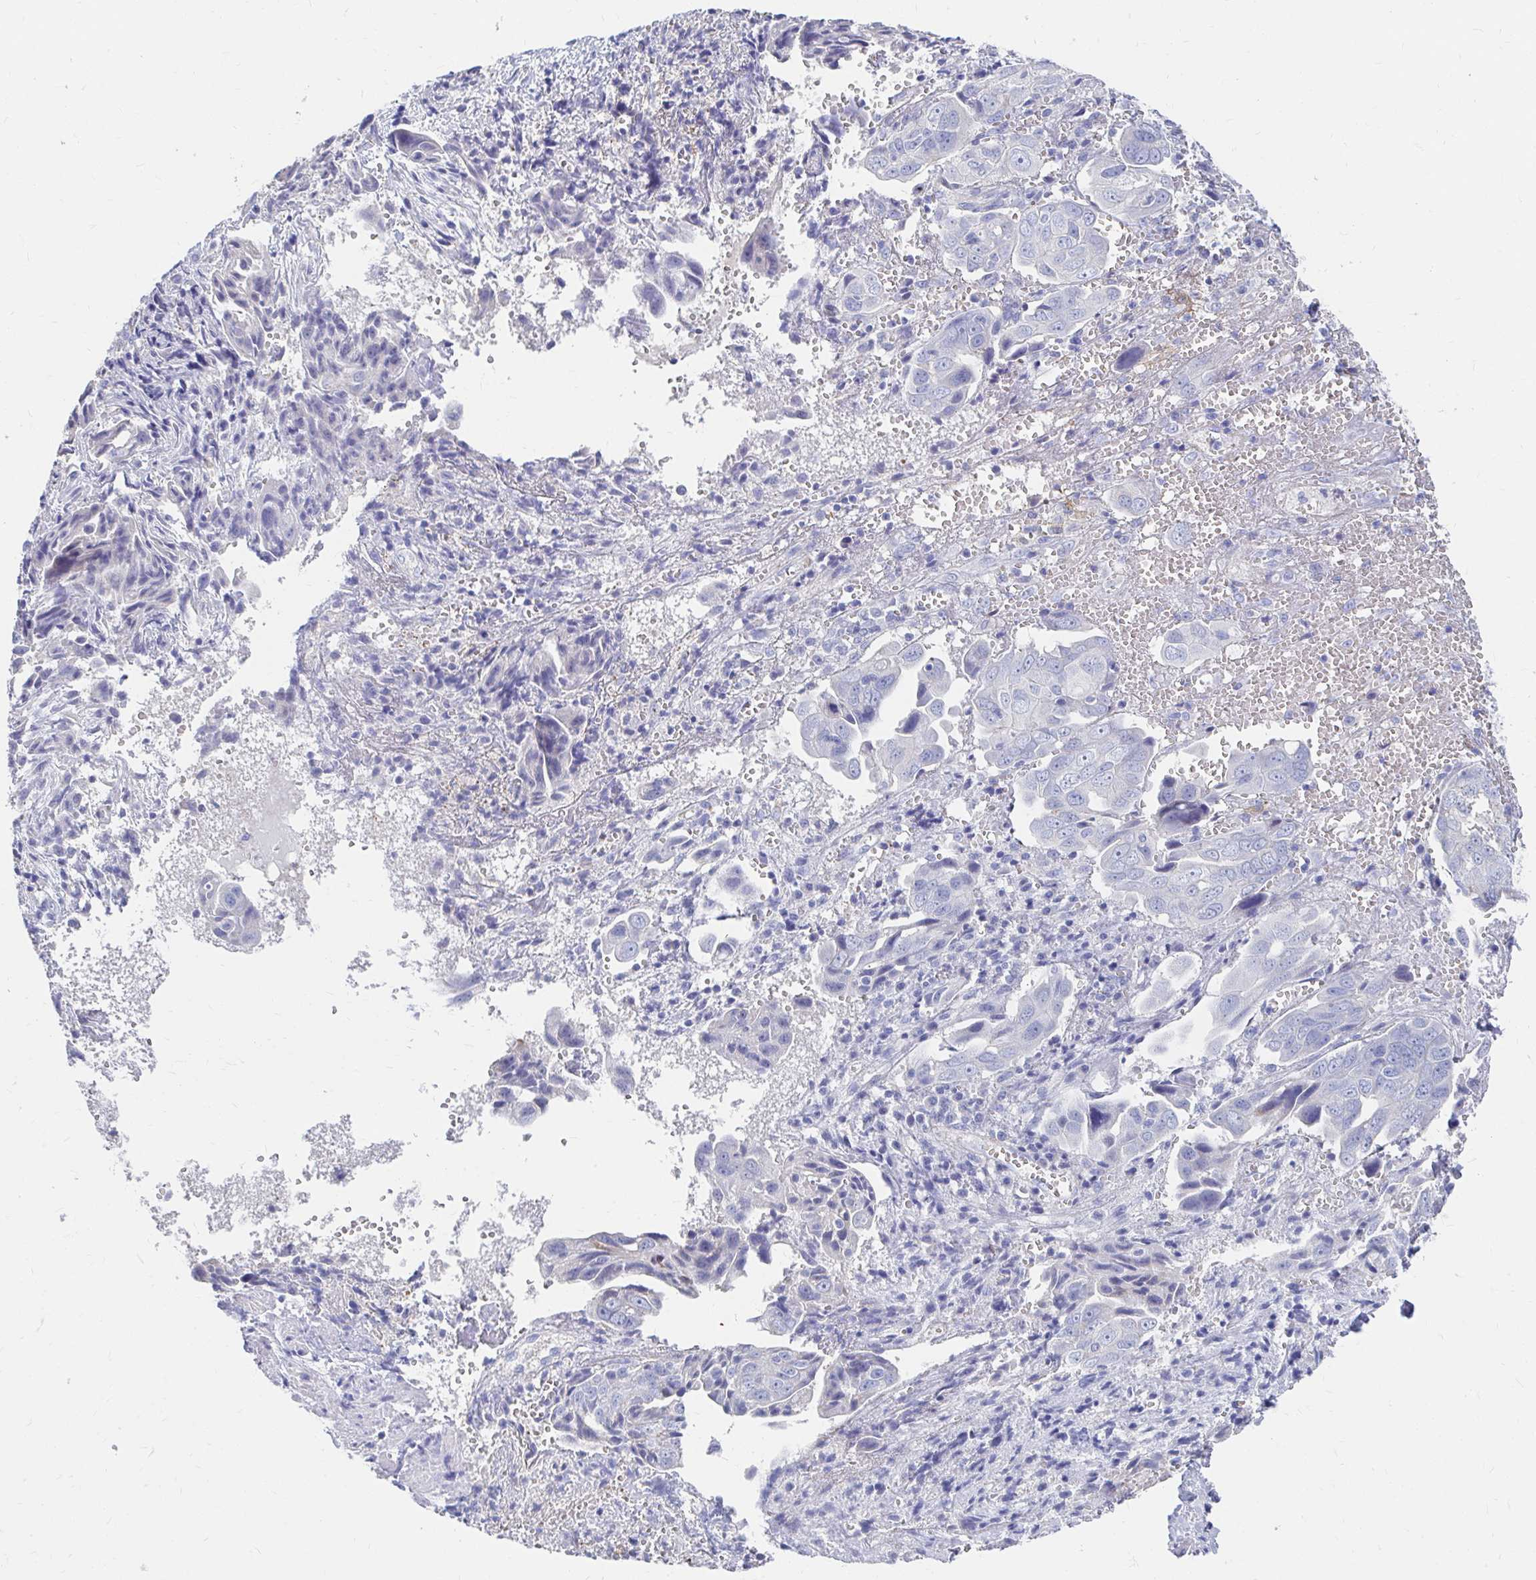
{"staining": {"intensity": "negative", "quantity": "none", "location": "none"}, "tissue": "ovarian cancer", "cell_type": "Tumor cells", "image_type": "cancer", "snomed": [{"axis": "morphology", "description": "Carcinoma, endometroid"}, {"axis": "topography", "description": "Ovary"}], "caption": "Ovarian cancer stained for a protein using immunohistochemistry demonstrates no staining tumor cells.", "gene": "LAMC3", "patient": {"sex": "female", "age": 70}}